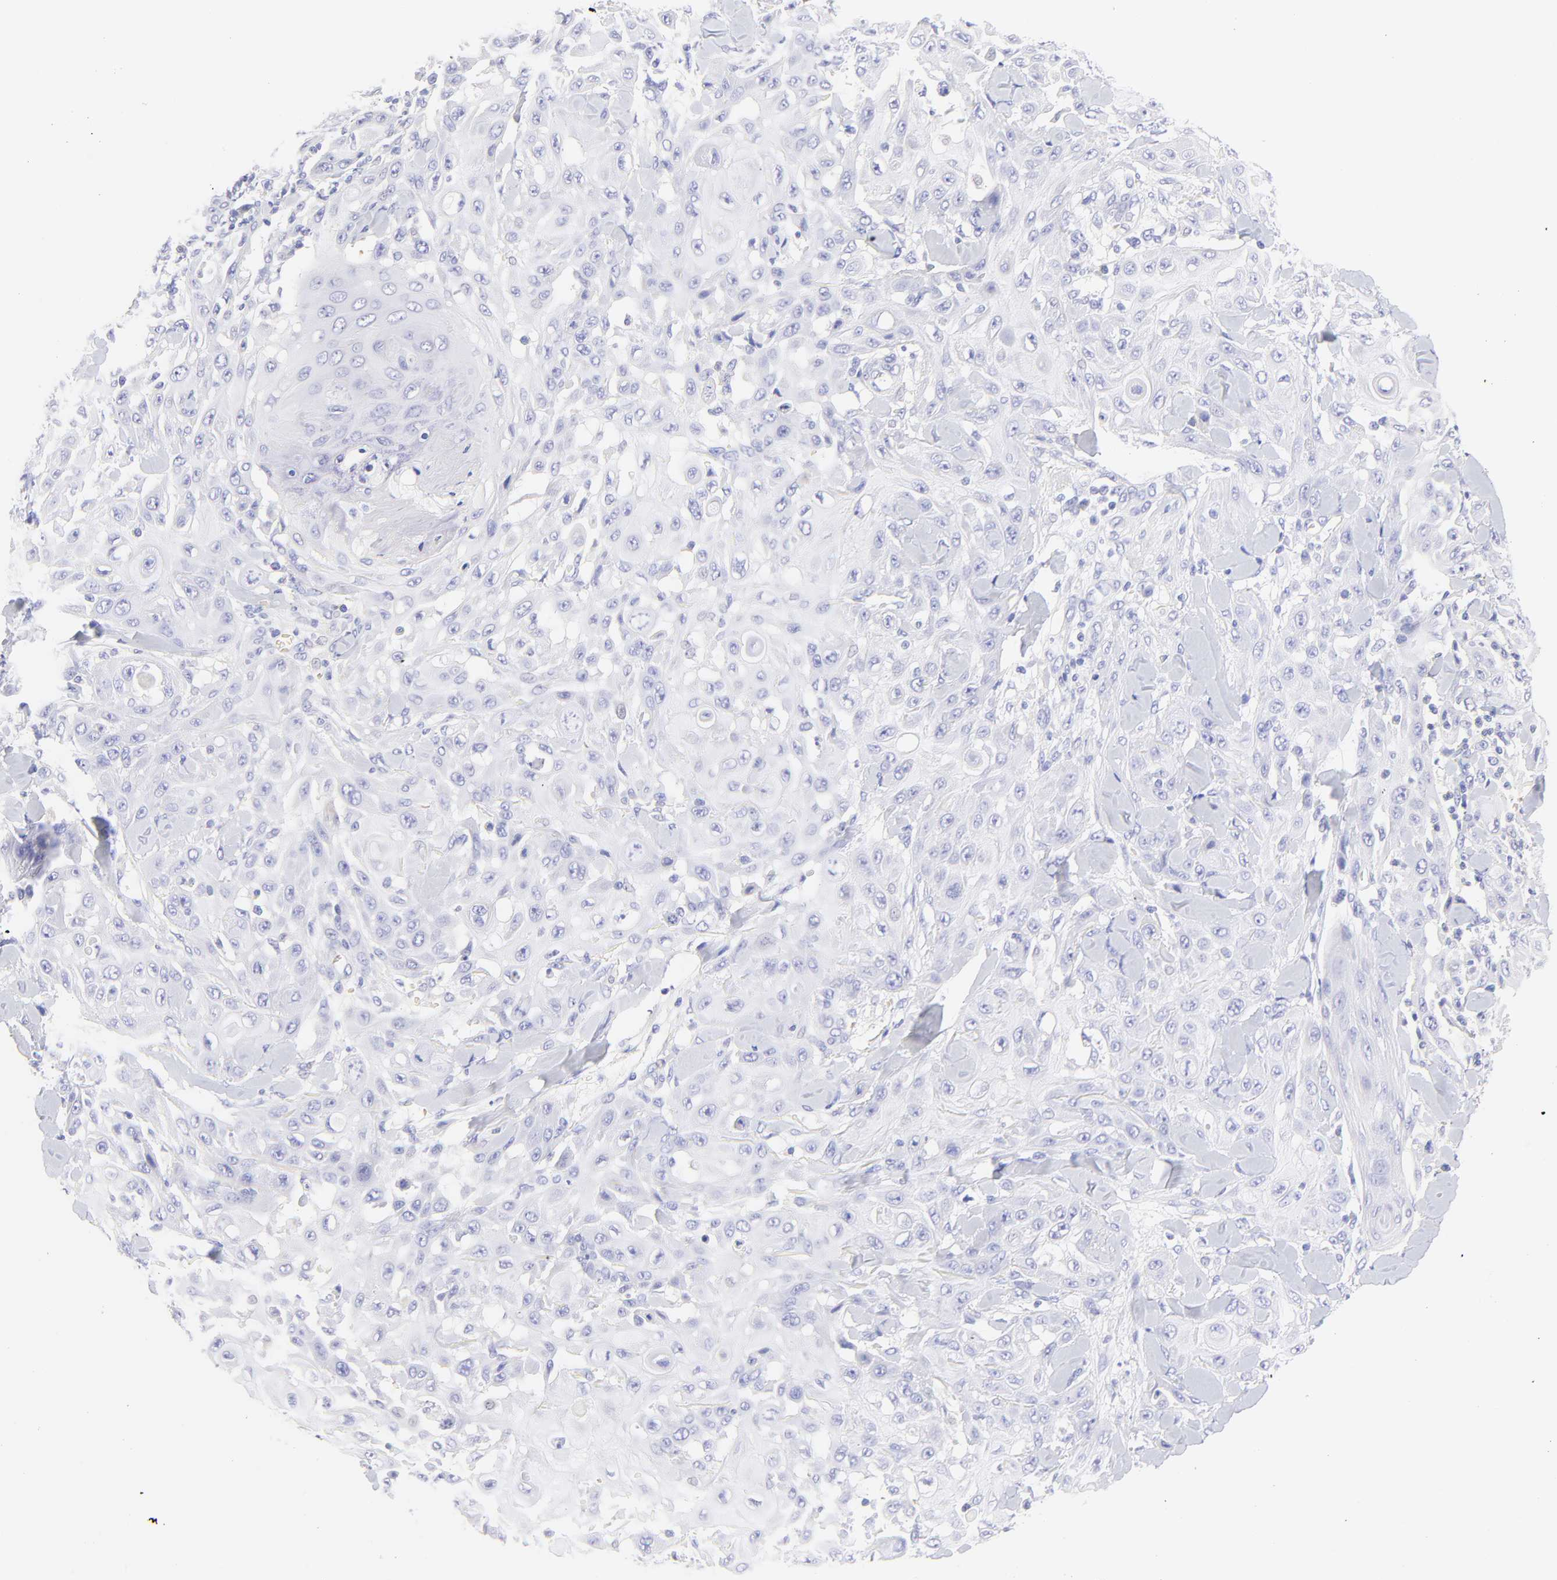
{"staining": {"intensity": "negative", "quantity": "none", "location": "none"}, "tissue": "skin cancer", "cell_type": "Tumor cells", "image_type": "cancer", "snomed": [{"axis": "morphology", "description": "Squamous cell carcinoma, NOS"}, {"axis": "topography", "description": "Skin"}], "caption": "High magnification brightfield microscopy of skin cancer (squamous cell carcinoma) stained with DAB (3,3'-diaminobenzidine) (brown) and counterstained with hematoxylin (blue): tumor cells show no significant staining.", "gene": "FRMPD3", "patient": {"sex": "male", "age": 24}}